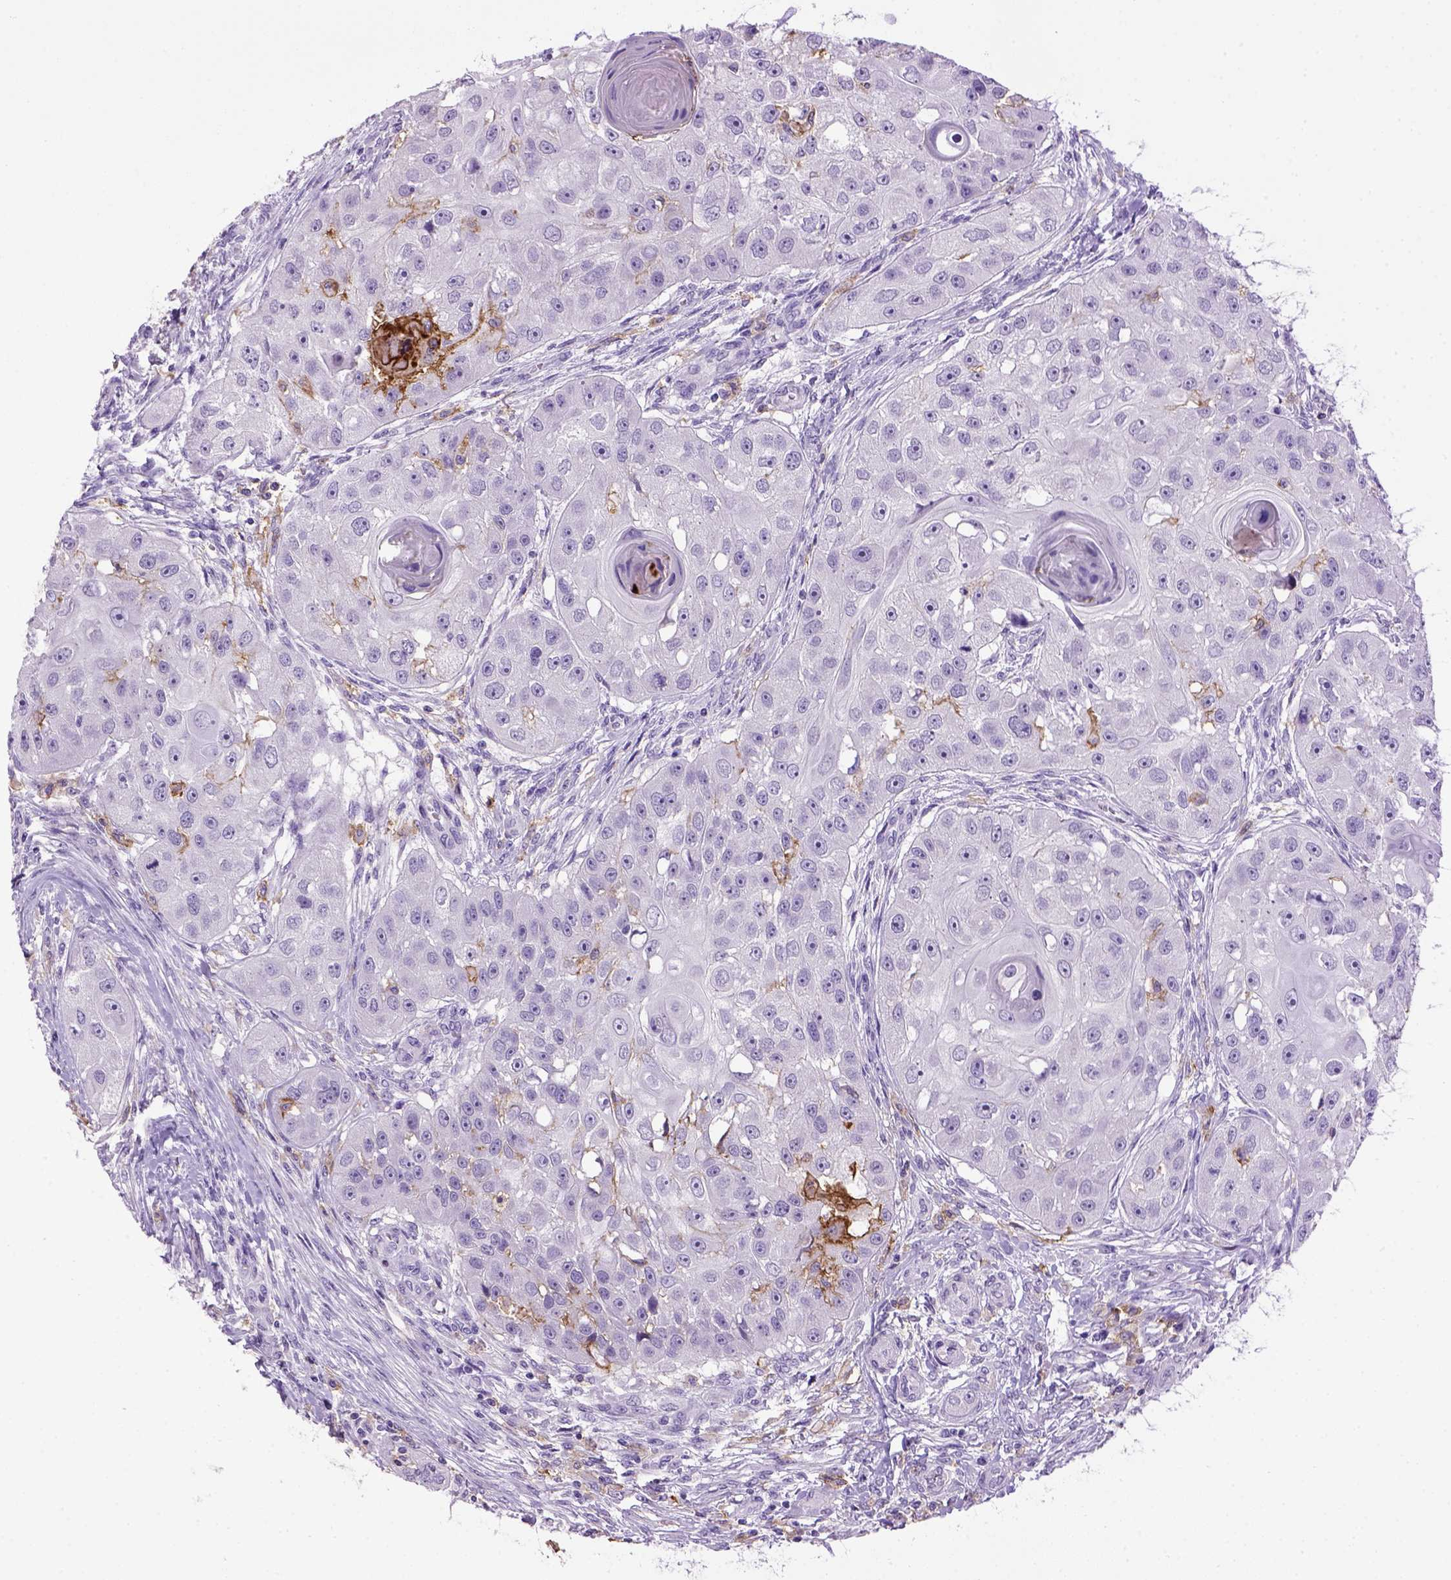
{"staining": {"intensity": "negative", "quantity": "none", "location": "none"}, "tissue": "head and neck cancer", "cell_type": "Tumor cells", "image_type": "cancer", "snomed": [{"axis": "morphology", "description": "Squamous cell carcinoma, NOS"}, {"axis": "topography", "description": "Head-Neck"}], "caption": "An IHC image of head and neck cancer is shown. There is no staining in tumor cells of head and neck cancer.", "gene": "ITGAX", "patient": {"sex": "male", "age": 51}}